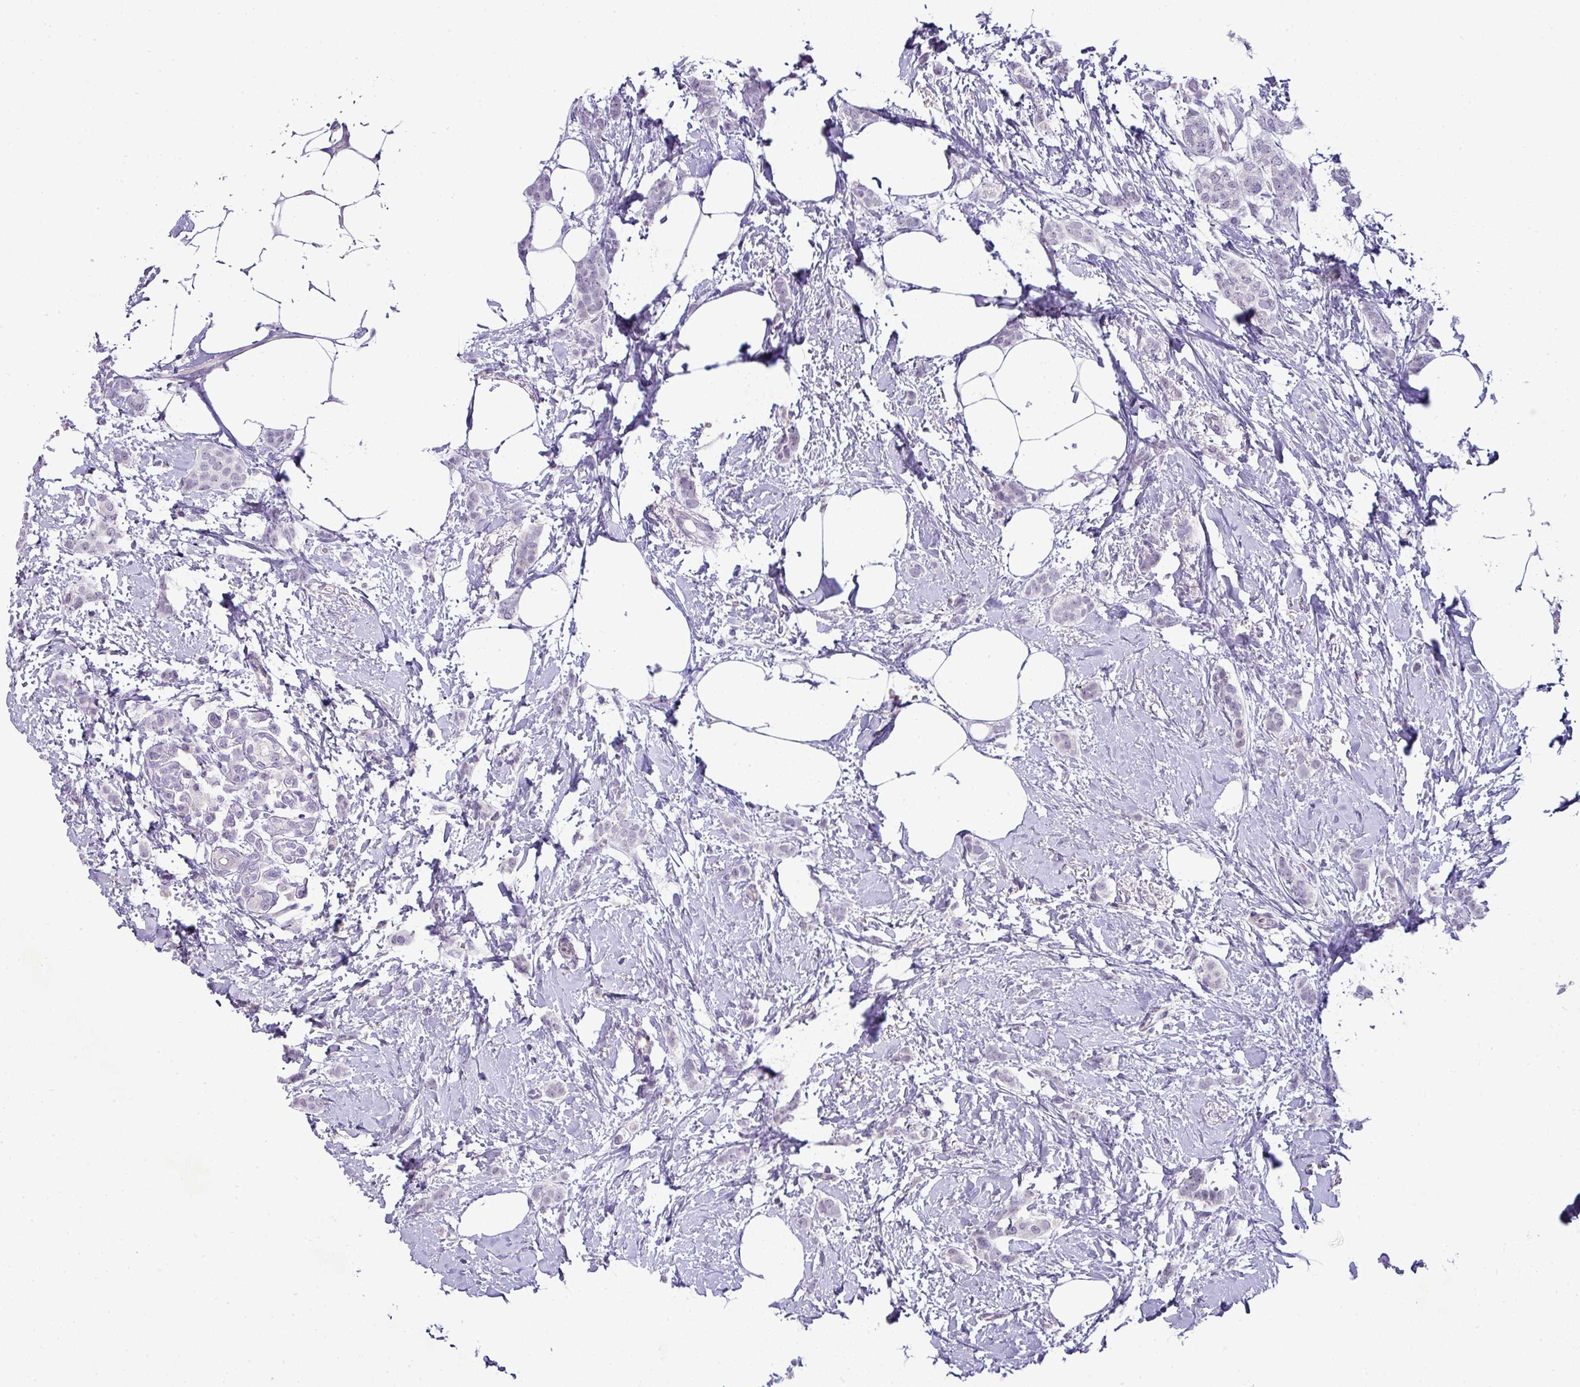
{"staining": {"intensity": "negative", "quantity": "none", "location": "none"}, "tissue": "breast cancer", "cell_type": "Tumor cells", "image_type": "cancer", "snomed": [{"axis": "morphology", "description": "Duct carcinoma"}, {"axis": "topography", "description": "Breast"}], "caption": "Tumor cells show no significant protein expression in breast cancer.", "gene": "HBEGF", "patient": {"sex": "female", "age": 72}}